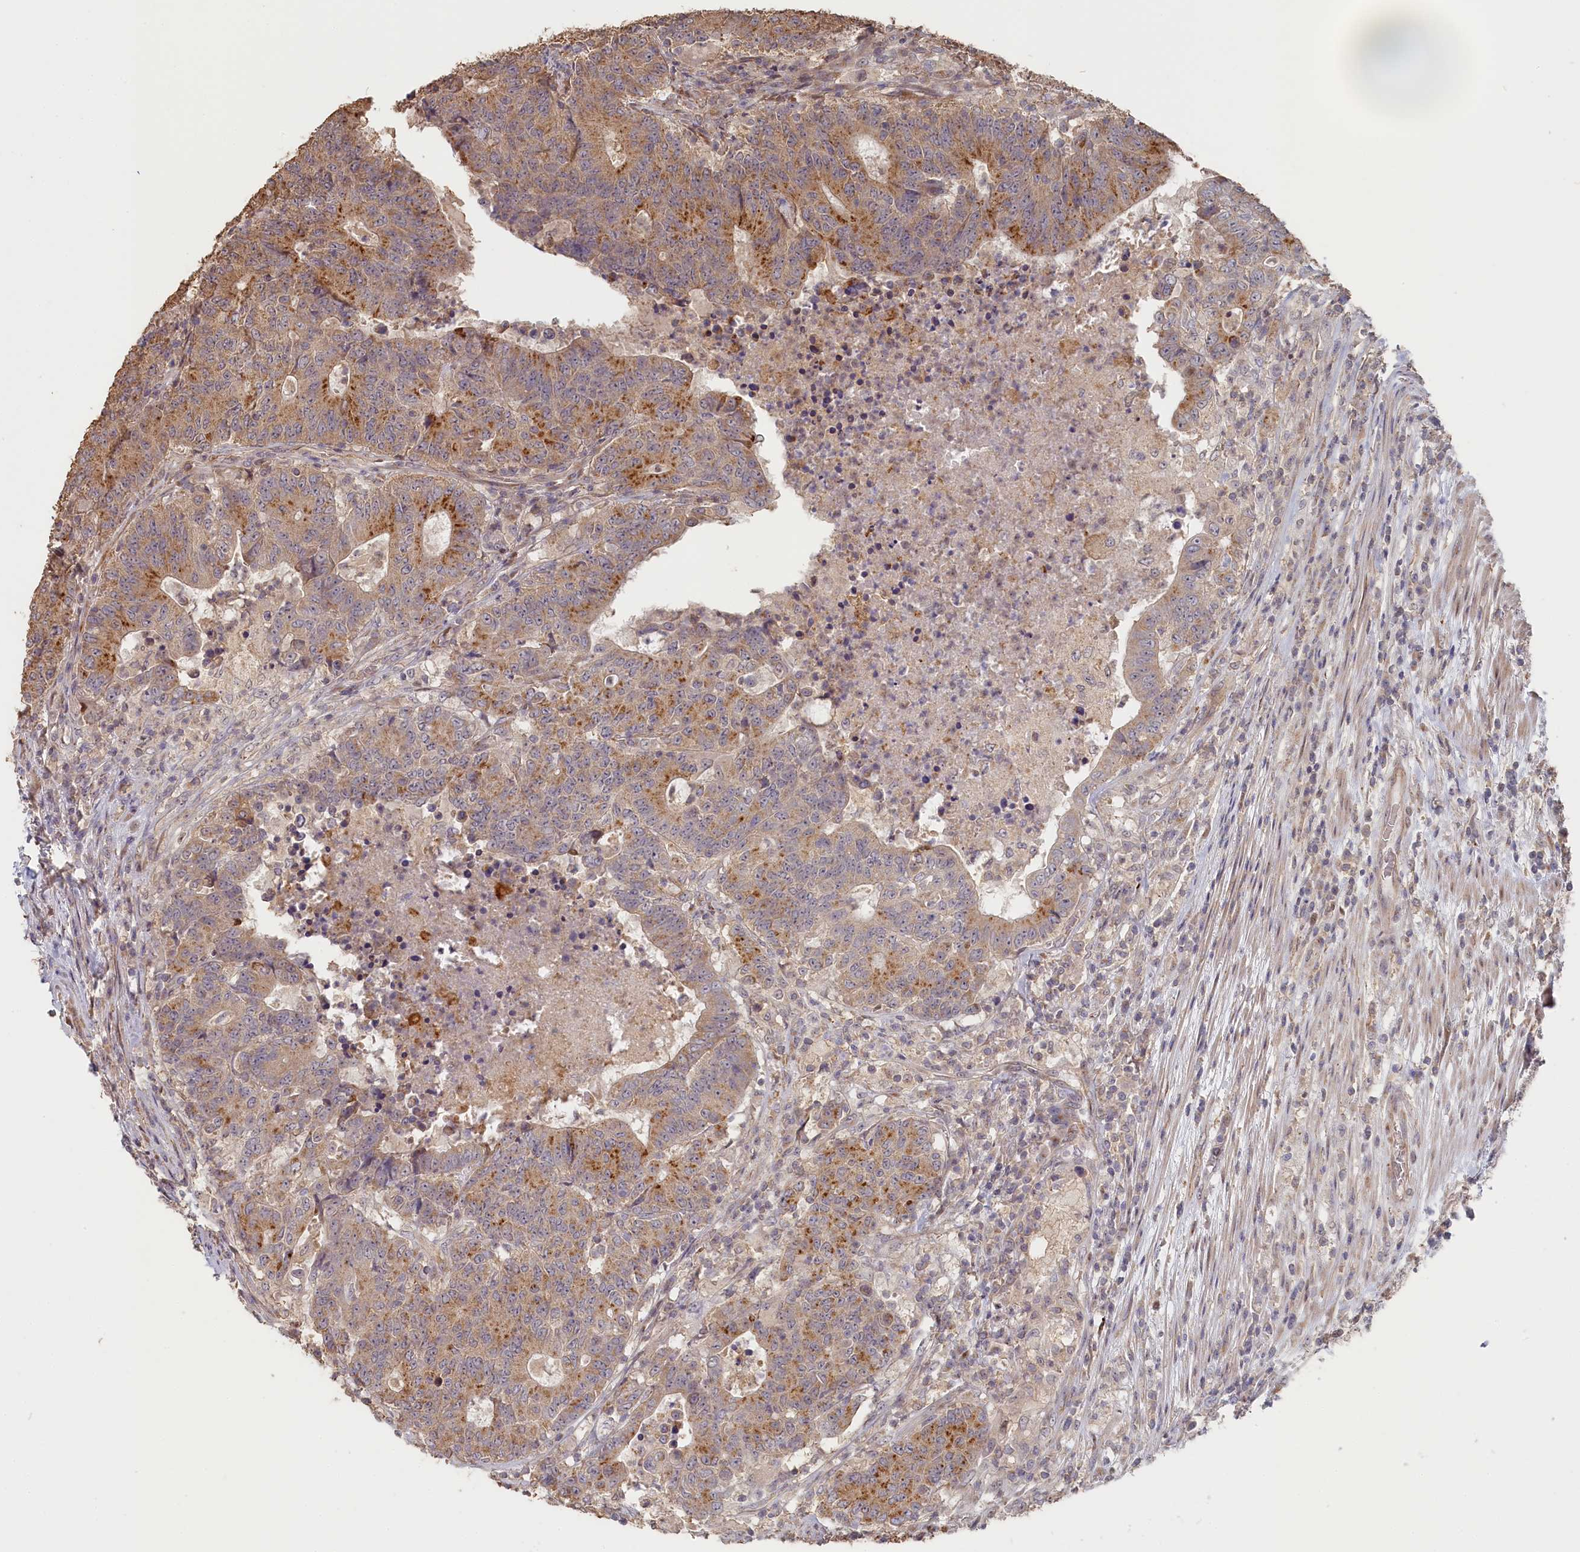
{"staining": {"intensity": "moderate", "quantity": ">75%", "location": "cytoplasmic/membranous"}, "tissue": "colorectal cancer", "cell_type": "Tumor cells", "image_type": "cancer", "snomed": [{"axis": "morphology", "description": "Adenocarcinoma, NOS"}, {"axis": "topography", "description": "Colon"}], "caption": "About >75% of tumor cells in human colorectal adenocarcinoma exhibit moderate cytoplasmic/membranous protein positivity as visualized by brown immunohistochemical staining.", "gene": "STX16", "patient": {"sex": "female", "age": 75}}